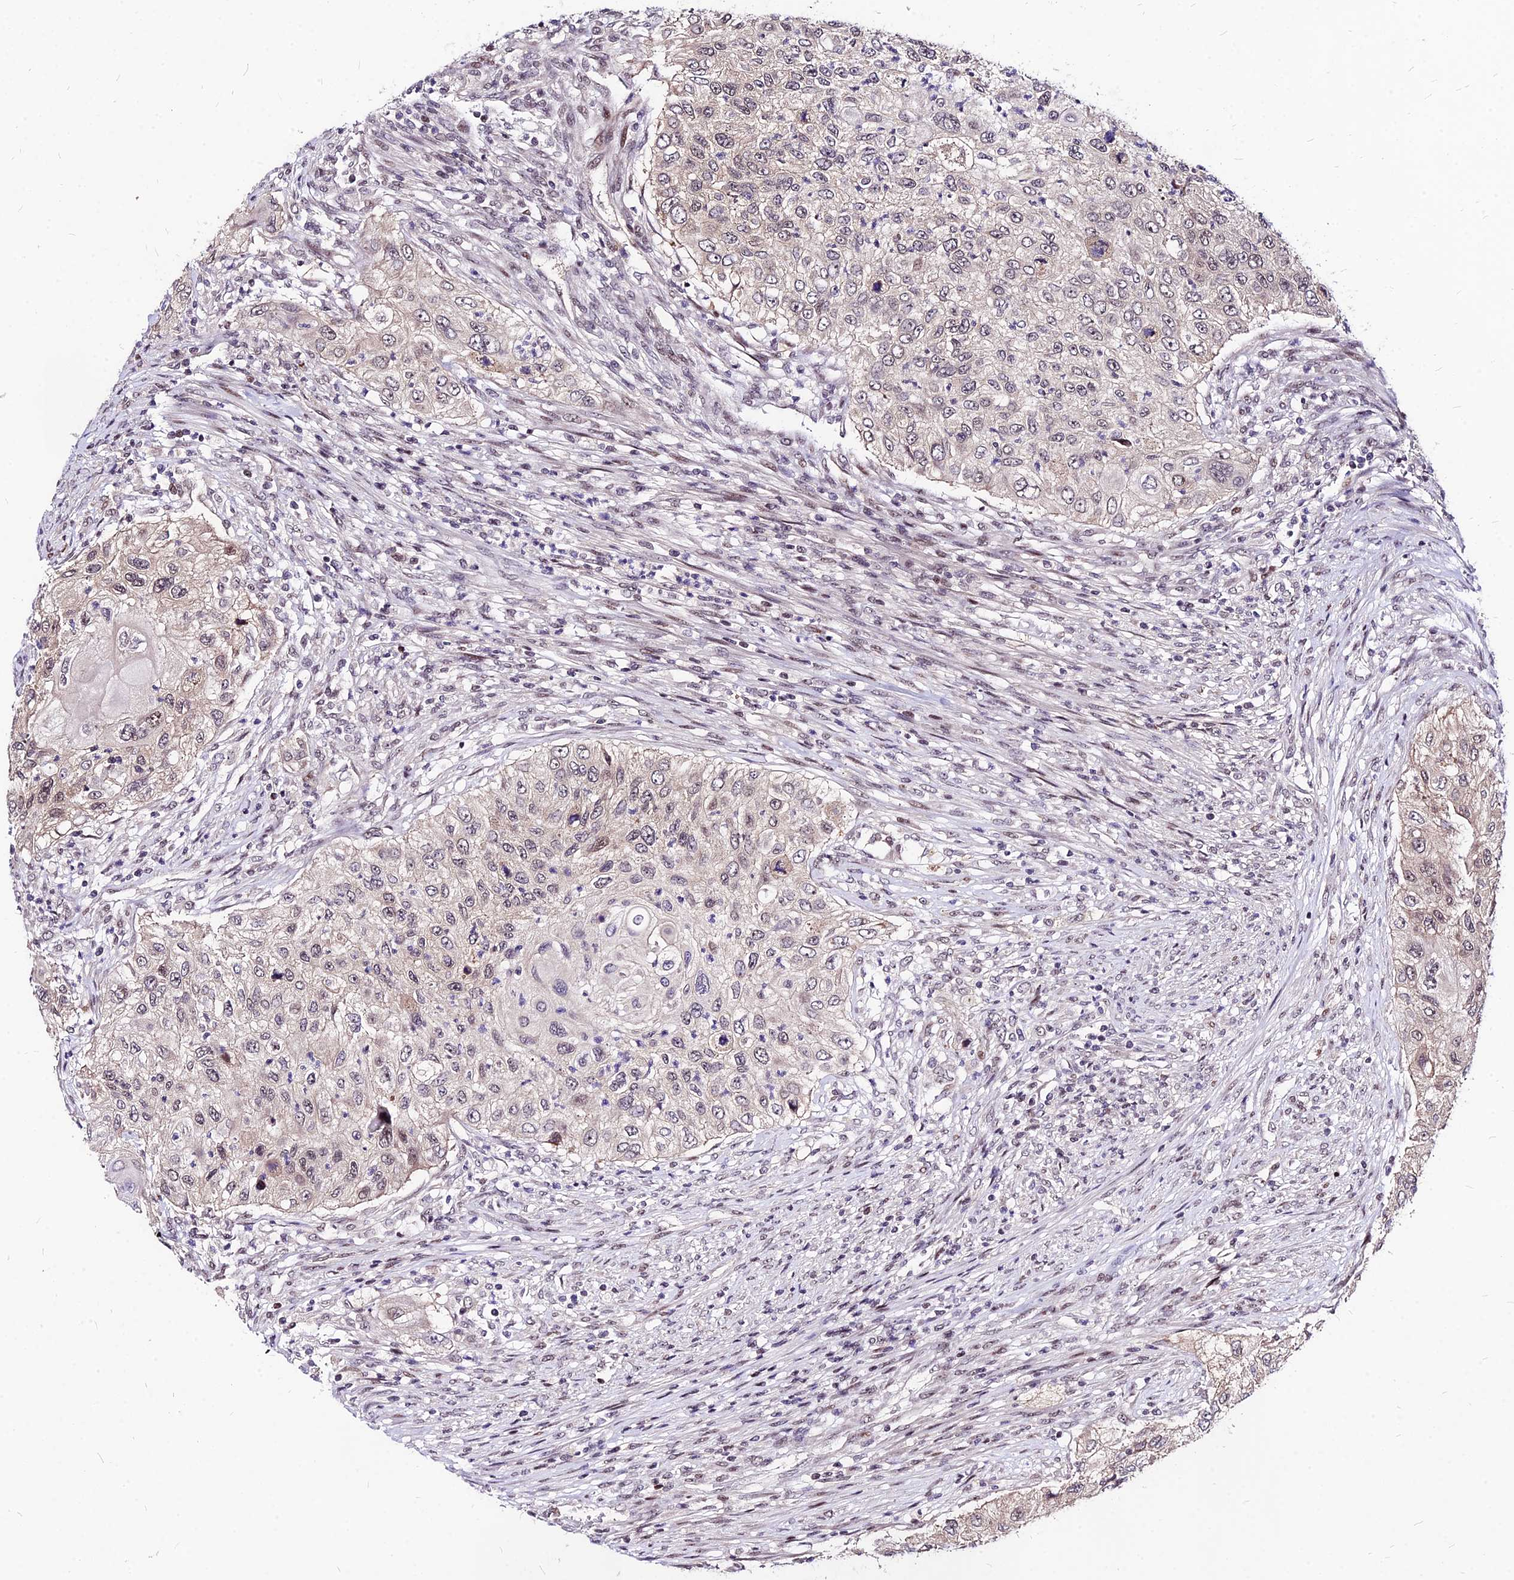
{"staining": {"intensity": "weak", "quantity": "25%-75%", "location": "cytoplasmic/membranous"}, "tissue": "urothelial cancer", "cell_type": "Tumor cells", "image_type": "cancer", "snomed": [{"axis": "morphology", "description": "Urothelial carcinoma, High grade"}, {"axis": "topography", "description": "Urinary bladder"}], "caption": "Immunohistochemistry (DAB) staining of urothelial cancer reveals weak cytoplasmic/membranous protein staining in approximately 25%-75% of tumor cells.", "gene": "DDX55", "patient": {"sex": "female", "age": 60}}